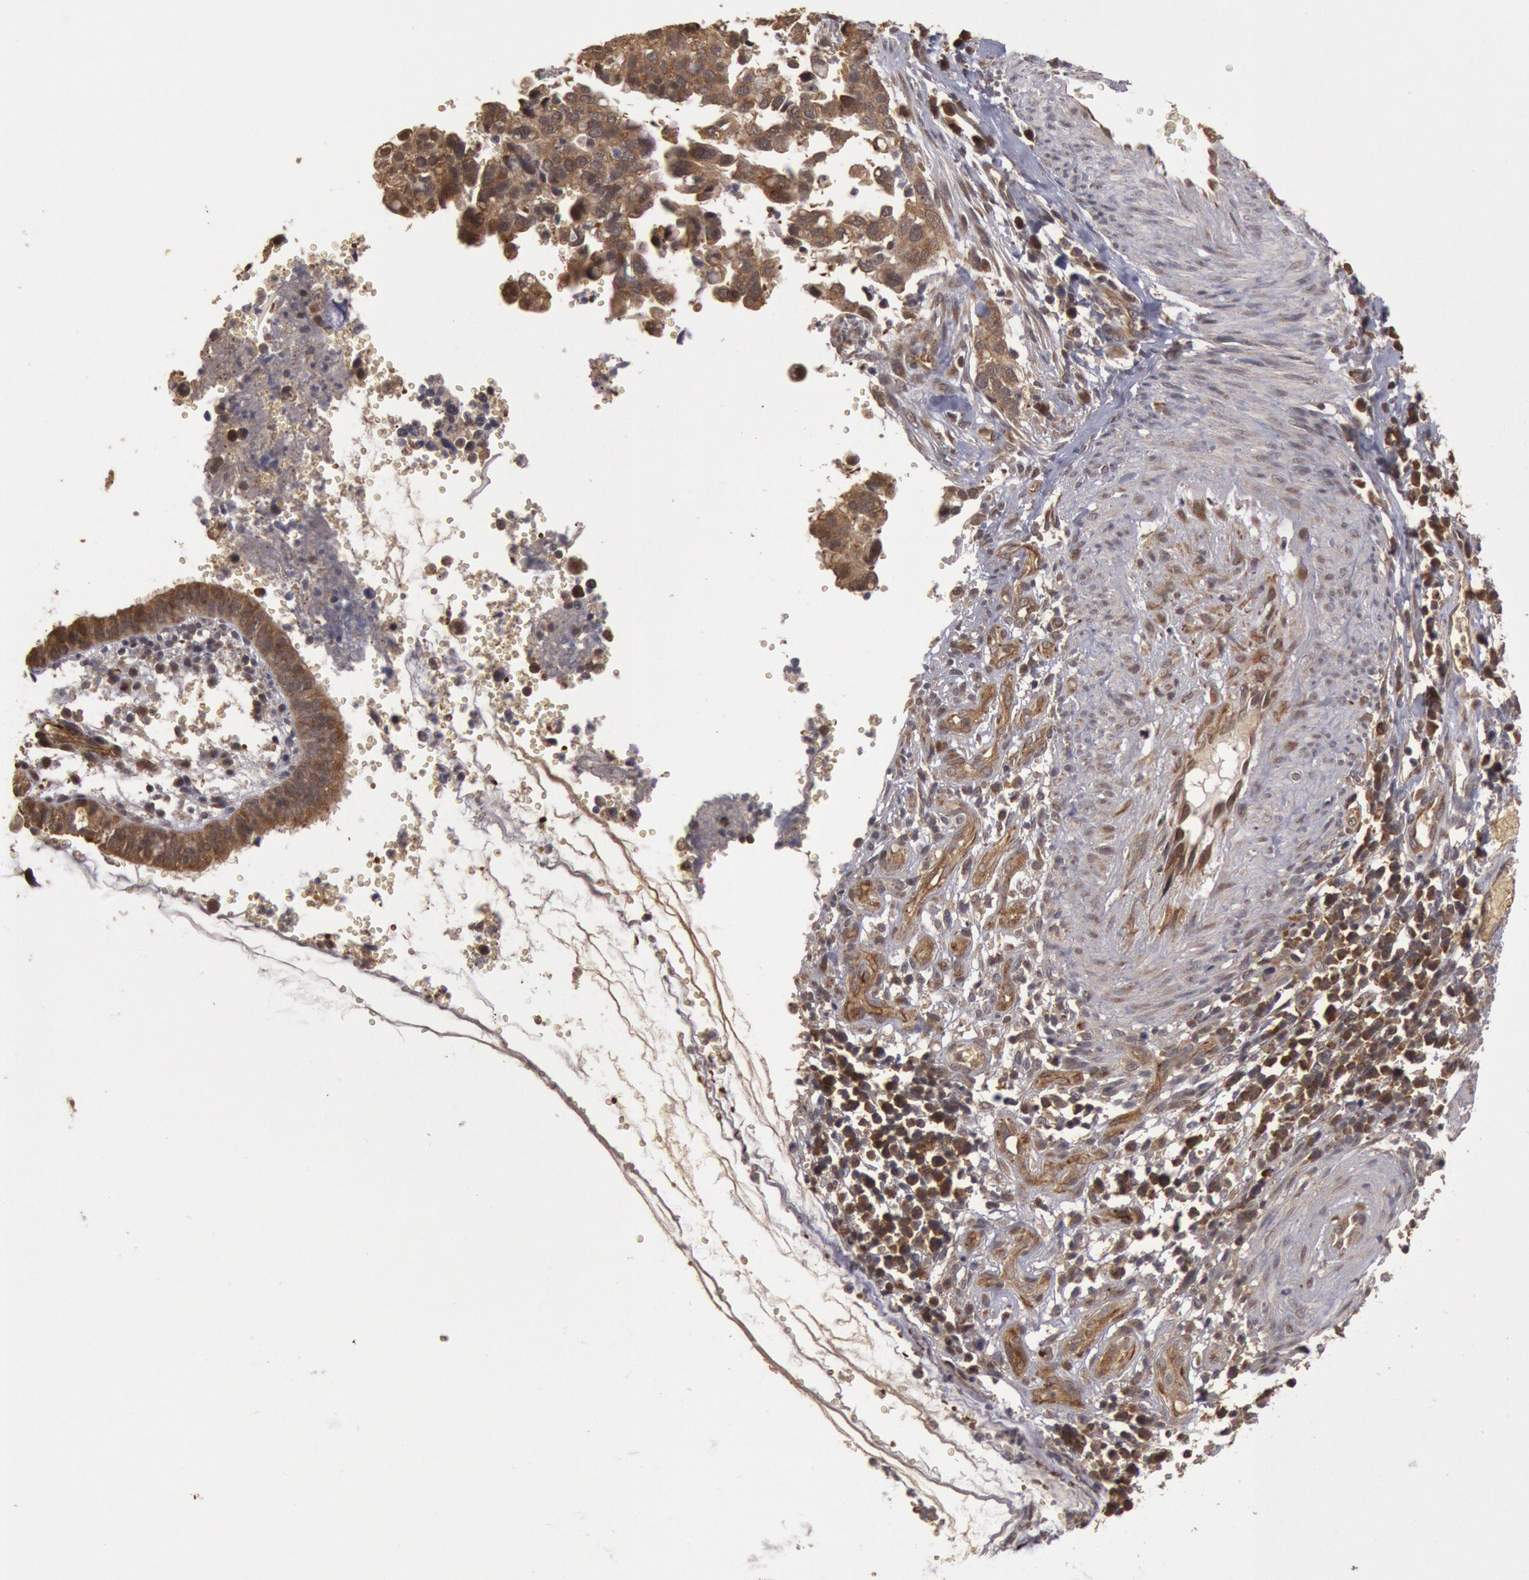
{"staining": {"intensity": "moderate", "quantity": ">75%", "location": "cytoplasmic/membranous"}, "tissue": "cervical cancer", "cell_type": "Tumor cells", "image_type": "cancer", "snomed": [{"axis": "morphology", "description": "Normal tissue, NOS"}, {"axis": "morphology", "description": "Squamous cell carcinoma, NOS"}, {"axis": "topography", "description": "Cervix"}], "caption": "Brown immunohistochemical staining in human cervical cancer (squamous cell carcinoma) displays moderate cytoplasmic/membranous positivity in approximately >75% of tumor cells.", "gene": "USP14", "patient": {"sex": "female", "age": 45}}